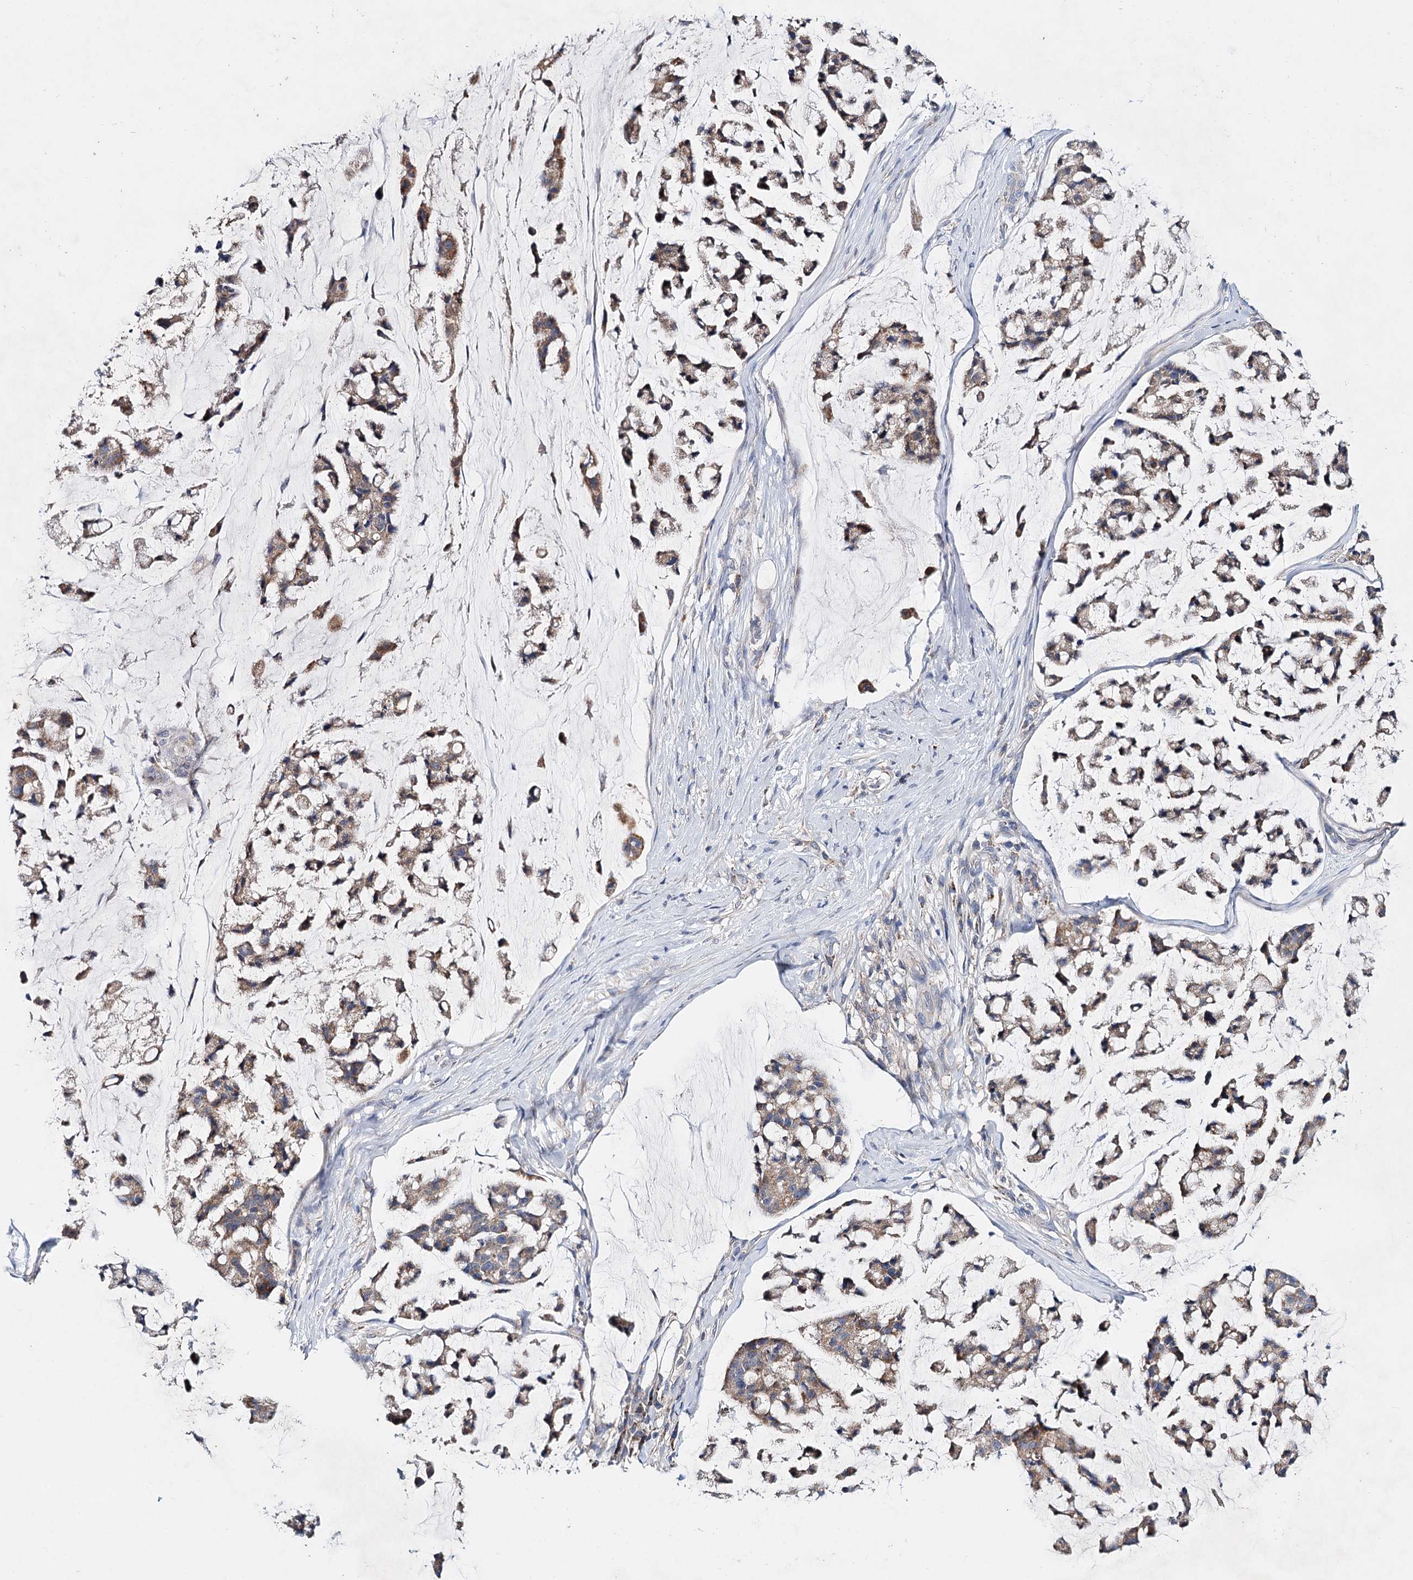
{"staining": {"intensity": "moderate", "quantity": ">75%", "location": "cytoplasmic/membranous"}, "tissue": "stomach cancer", "cell_type": "Tumor cells", "image_type": "cancer", "snomed": [{"axis": "morphology", "description": "Adenocarcinoma, NOS"}, {"axis": "topography", "description": "Stomach, lower"}], "caption": "DAB immunohistochemical staining of stomach cancer demonstrates moderate cytoplasmic/membranous protein positivity in about >75% of tumor cells. The protein of interest is shown in brown color, while the nuclei are stained blue.", "gene": "CFAP46", "patient": {"sex": "male", "age": 67}}